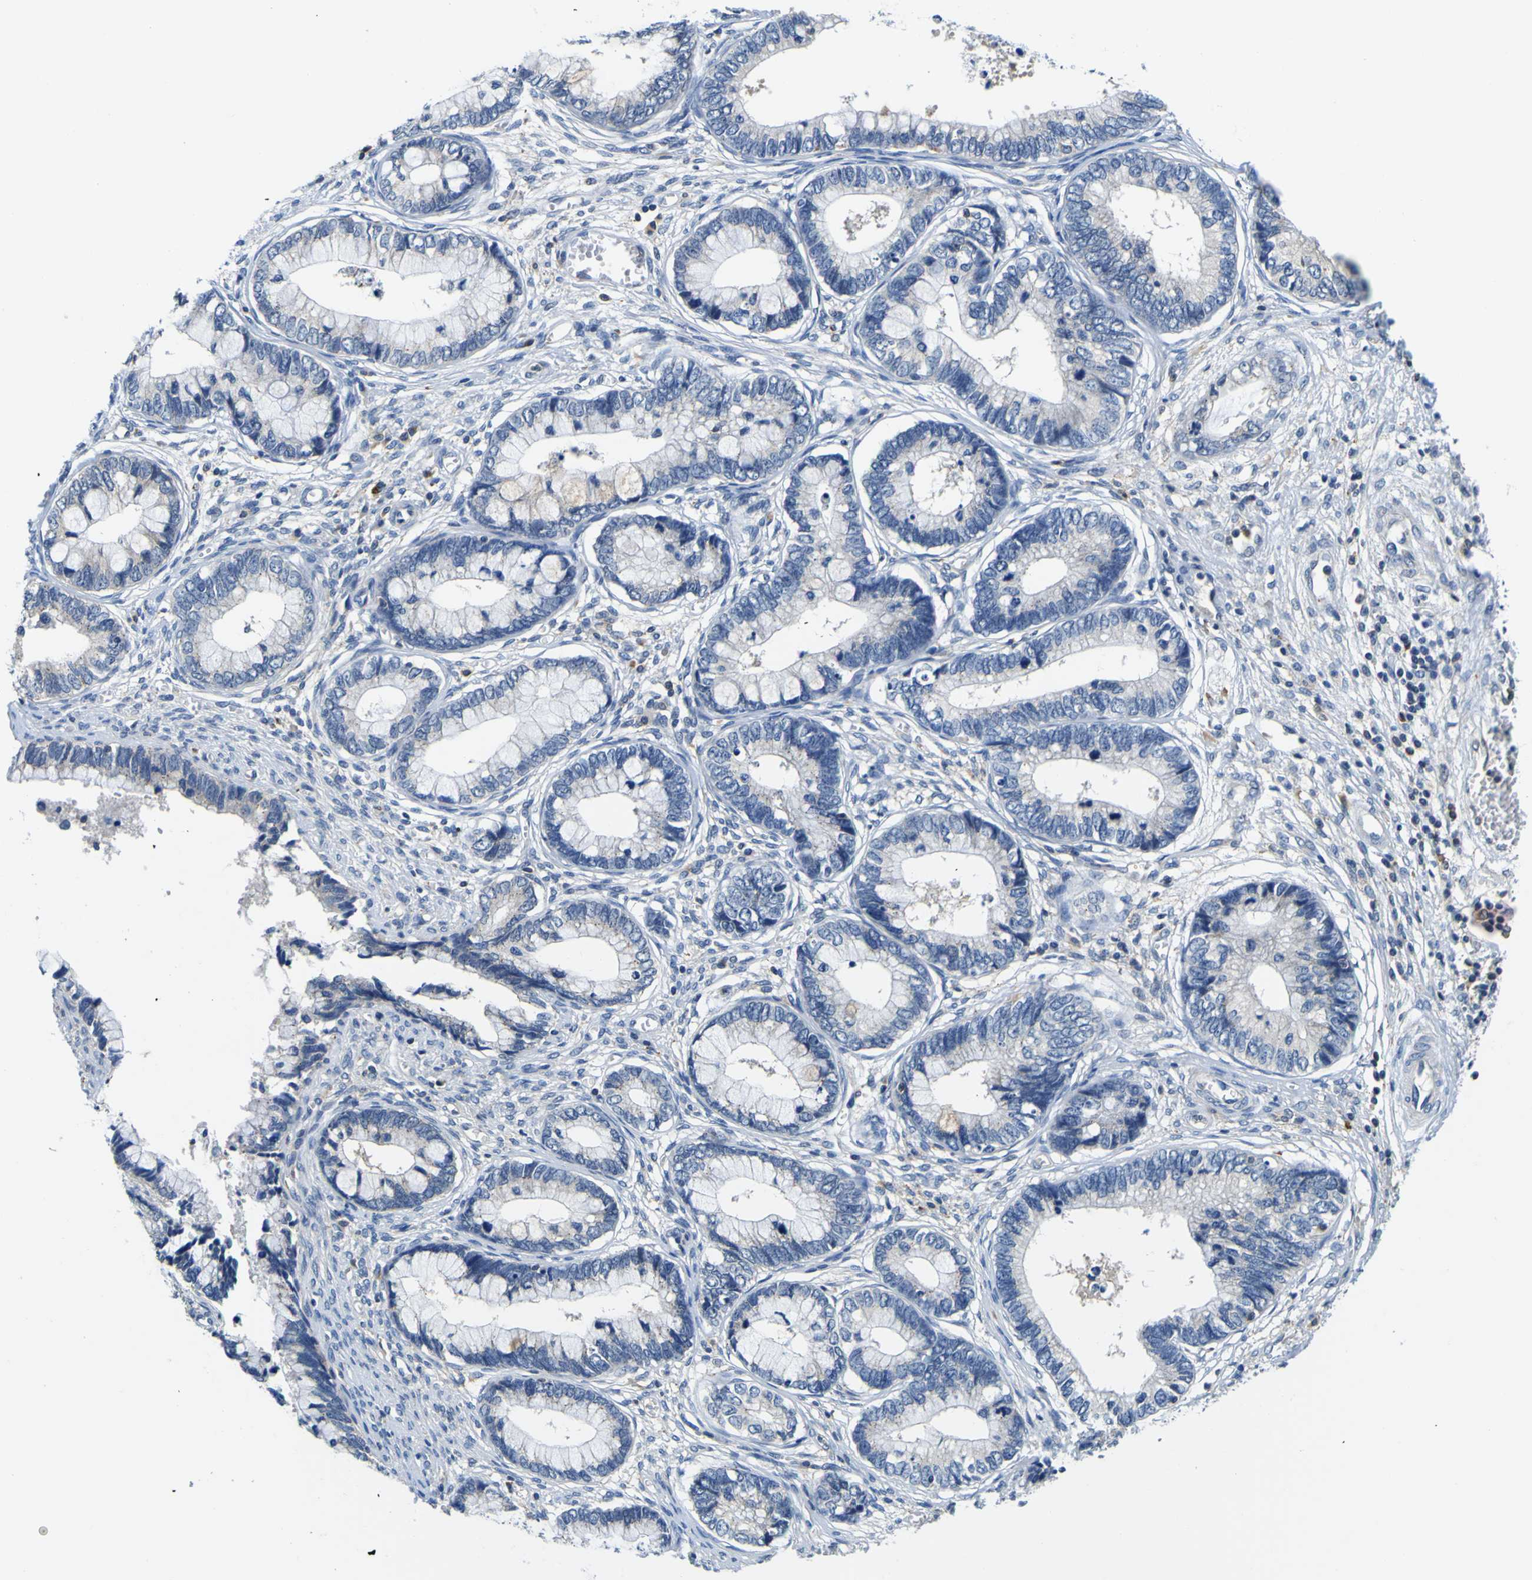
{"staining": {"intensity": "negative", "quantity": "none", "location": "none"}, "tissue": "cervical cancer", "cell_type": "Tumor cells", "image_type": "cancer", "snomed": [{"axis": "morphology", "description": "Adenocarcinoma, NOS"}, {"axis": "topography", "description": "Cervix"}], "caption": "Adenocarcinoma (cervical) was stained to show a protein in brown. There is no significant staining in tumor cells.", "gene": "TNIK", "patient": {"sex": "female", "age": 44}}